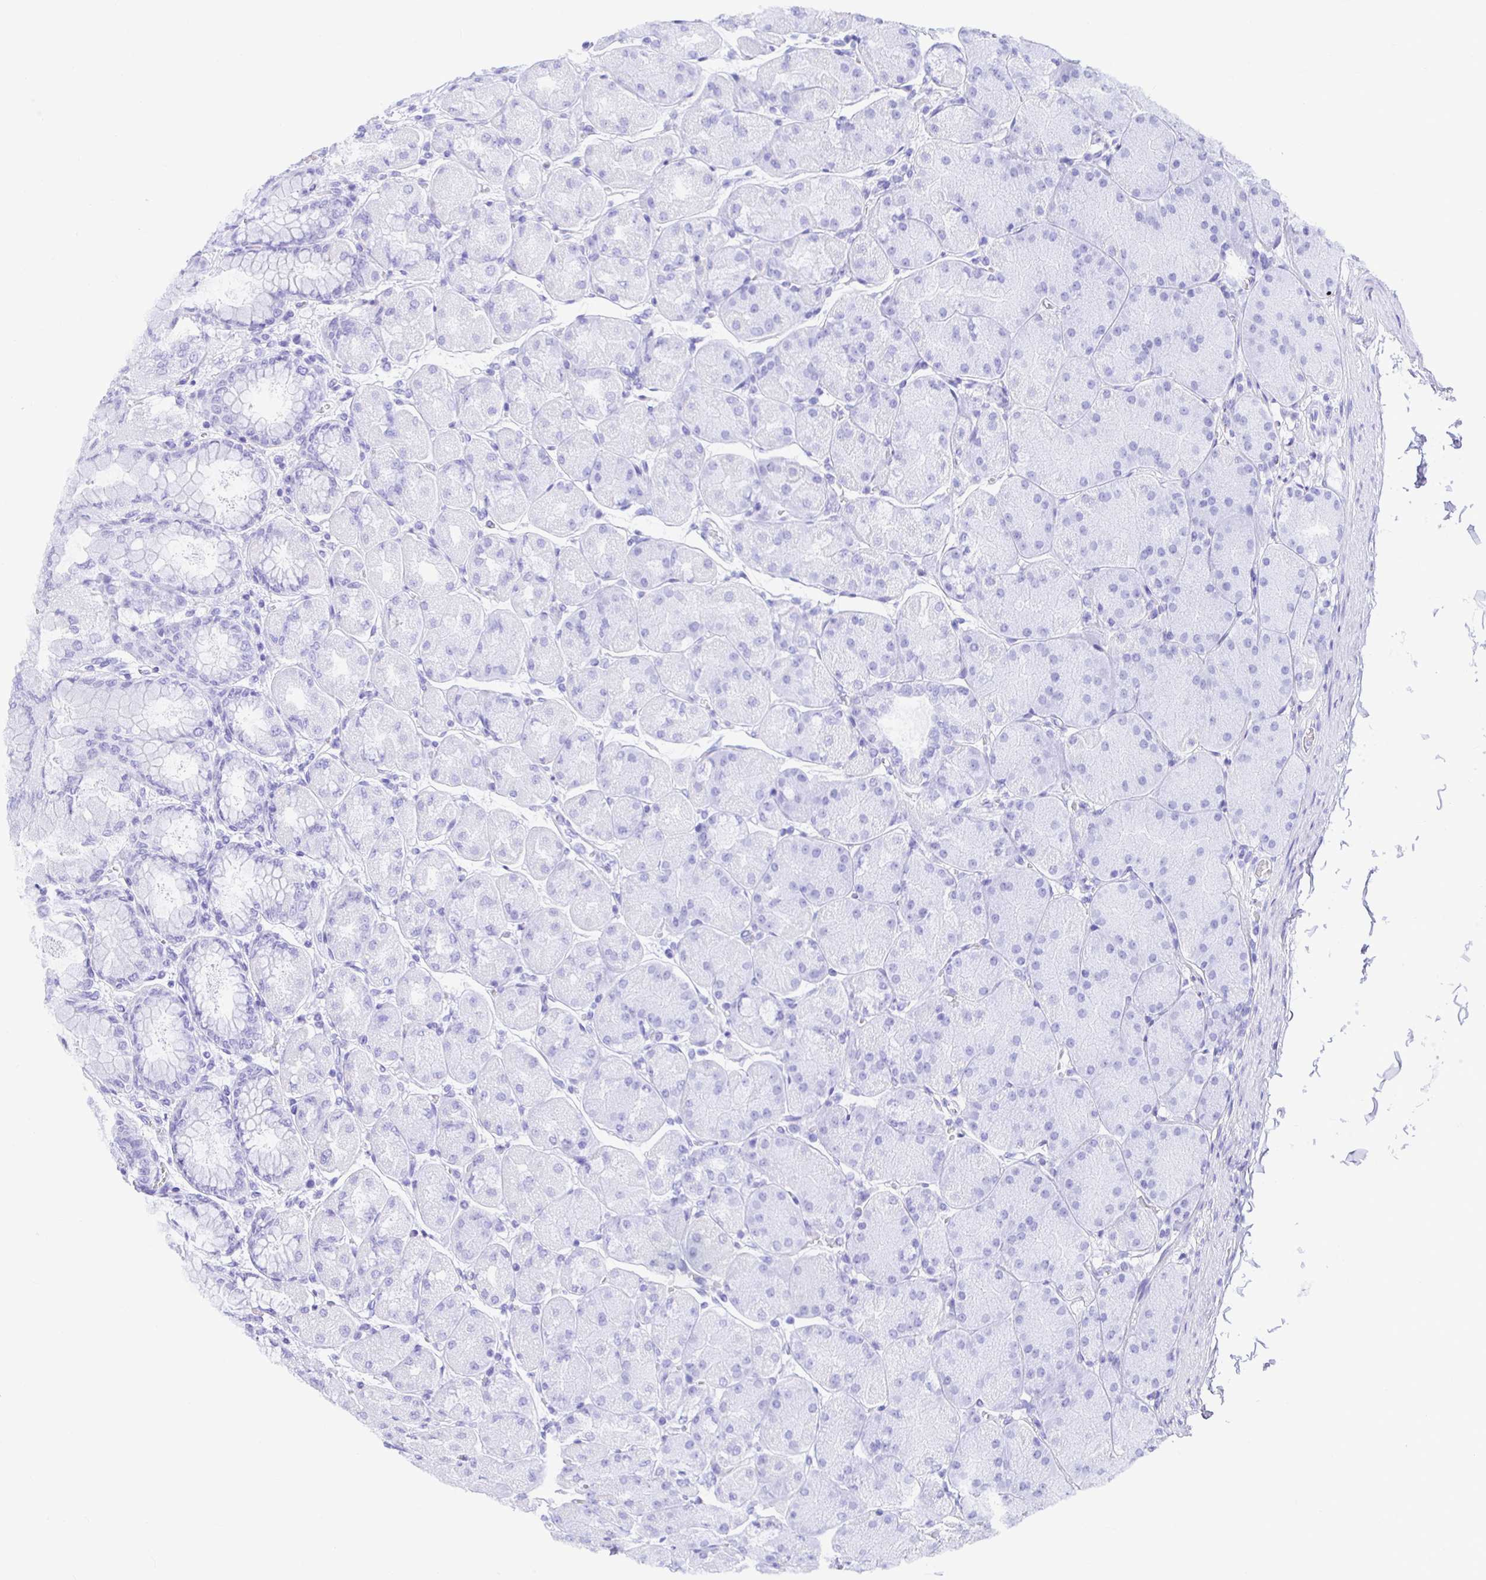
{"staining": {"intensity": "negative", "quantity": "none", "location": "none"}, "tissue": "stomach", "cell_type": "Glandular cells", "image_type": "normal", "snomed": [{"axis": "morphology", "description": "Normal tissue, NOS"}, {"axis": "topography", "description": "Stomach, upper"}], "caption": "An image of human stomach is negative for staining in glandular cells. (DAB (3,3'-diaminobenzidine) immunohistochemistry (IHC) with hematoxylin counter stain).", "gene": "EZHIP", "patient": {"sex": "female", "age": 56}}